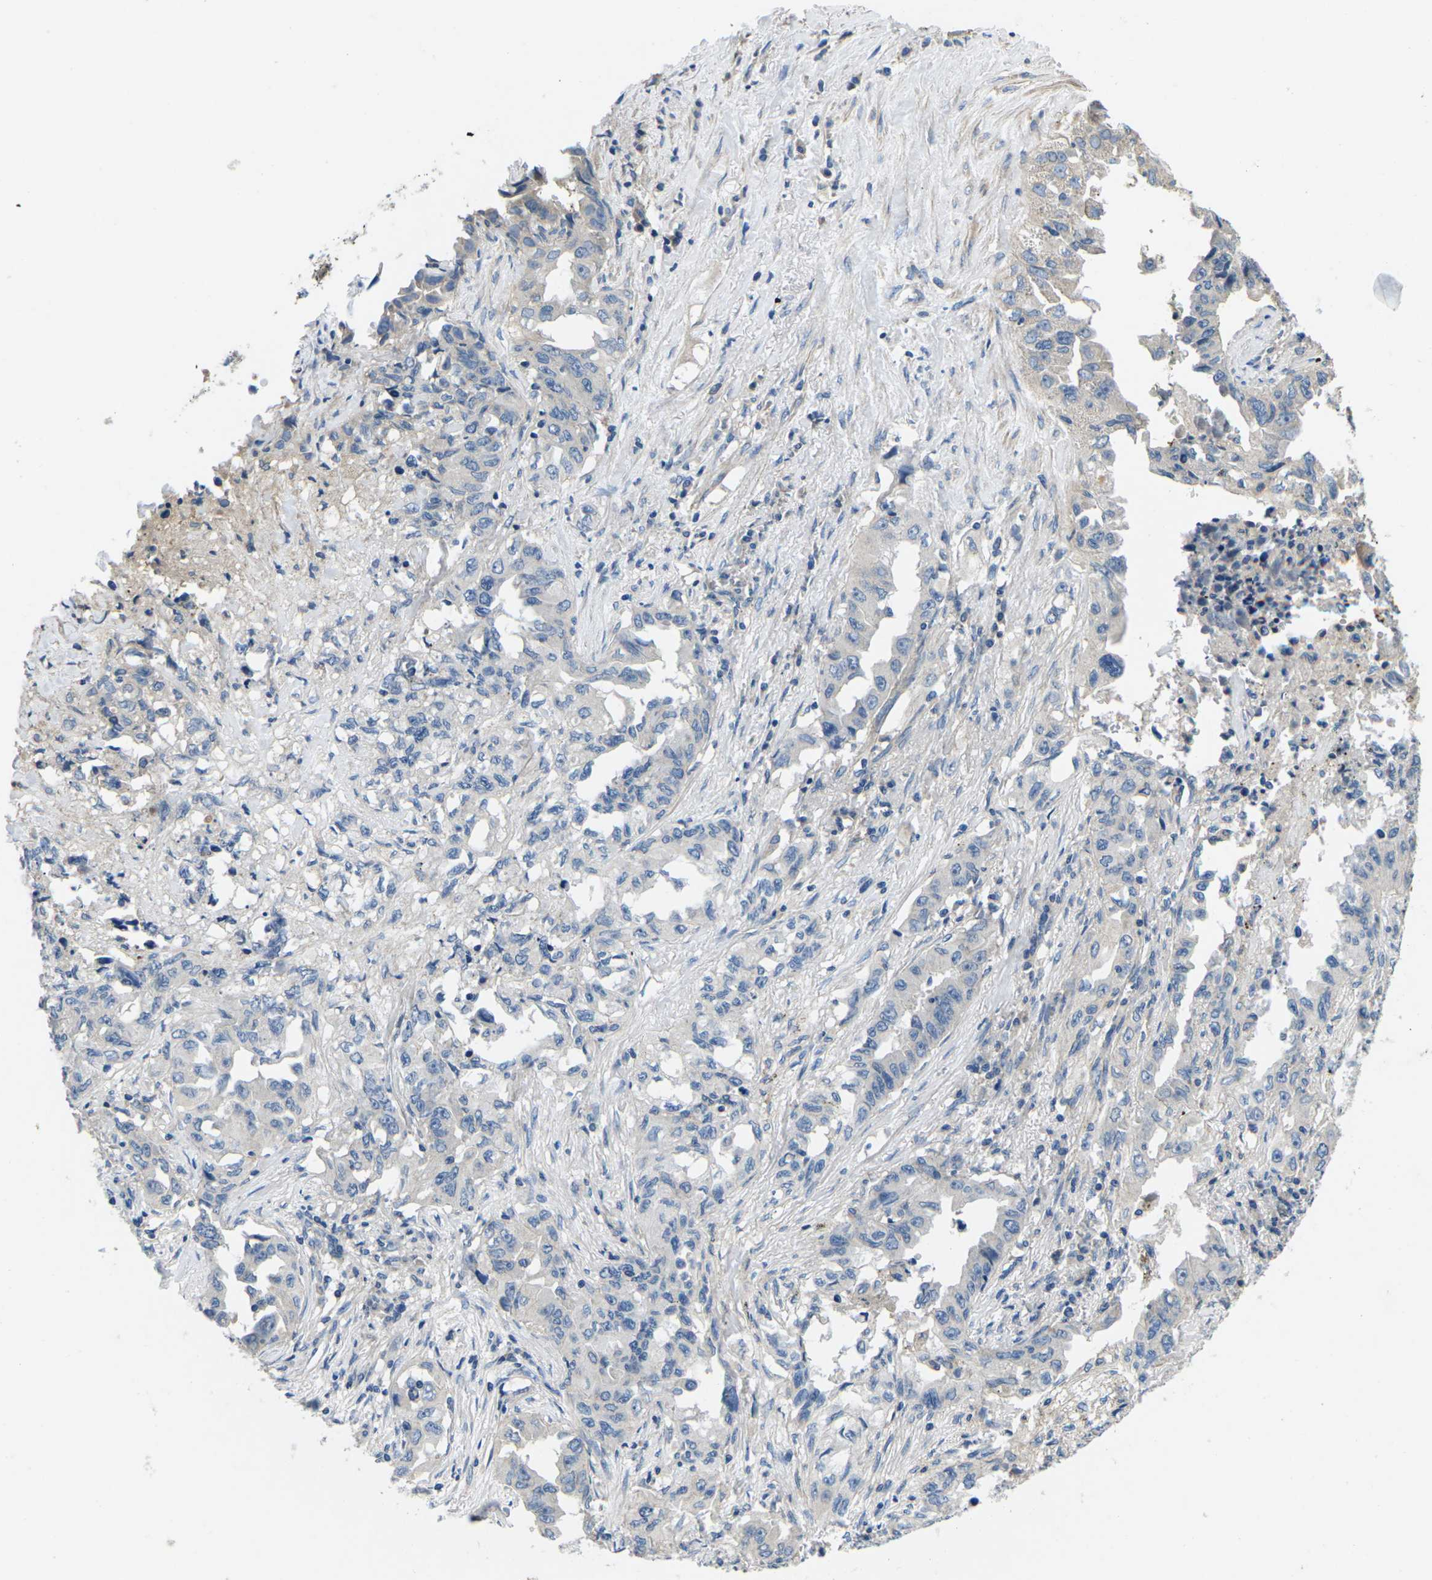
{"staining": {"intensity": "negative", "quantity": "none", "location": "none"}, "tissue": "lung cancer", "cell_type": "Tumor cells", "image_type": "cancer", "snomed": [{"axis": "morphology", "description": "Adenocarcinoma, NOS"}, {"axis": "topography", "description": "Lung"}], "caption": "Immunohistochemistry of lung cancer (adenocarcinoma) reveals no staining in tumor cells. Nuclei are stained in blue.", "gene": "PDCD6IP", "patient": {"sex": "female", "age": 51}}